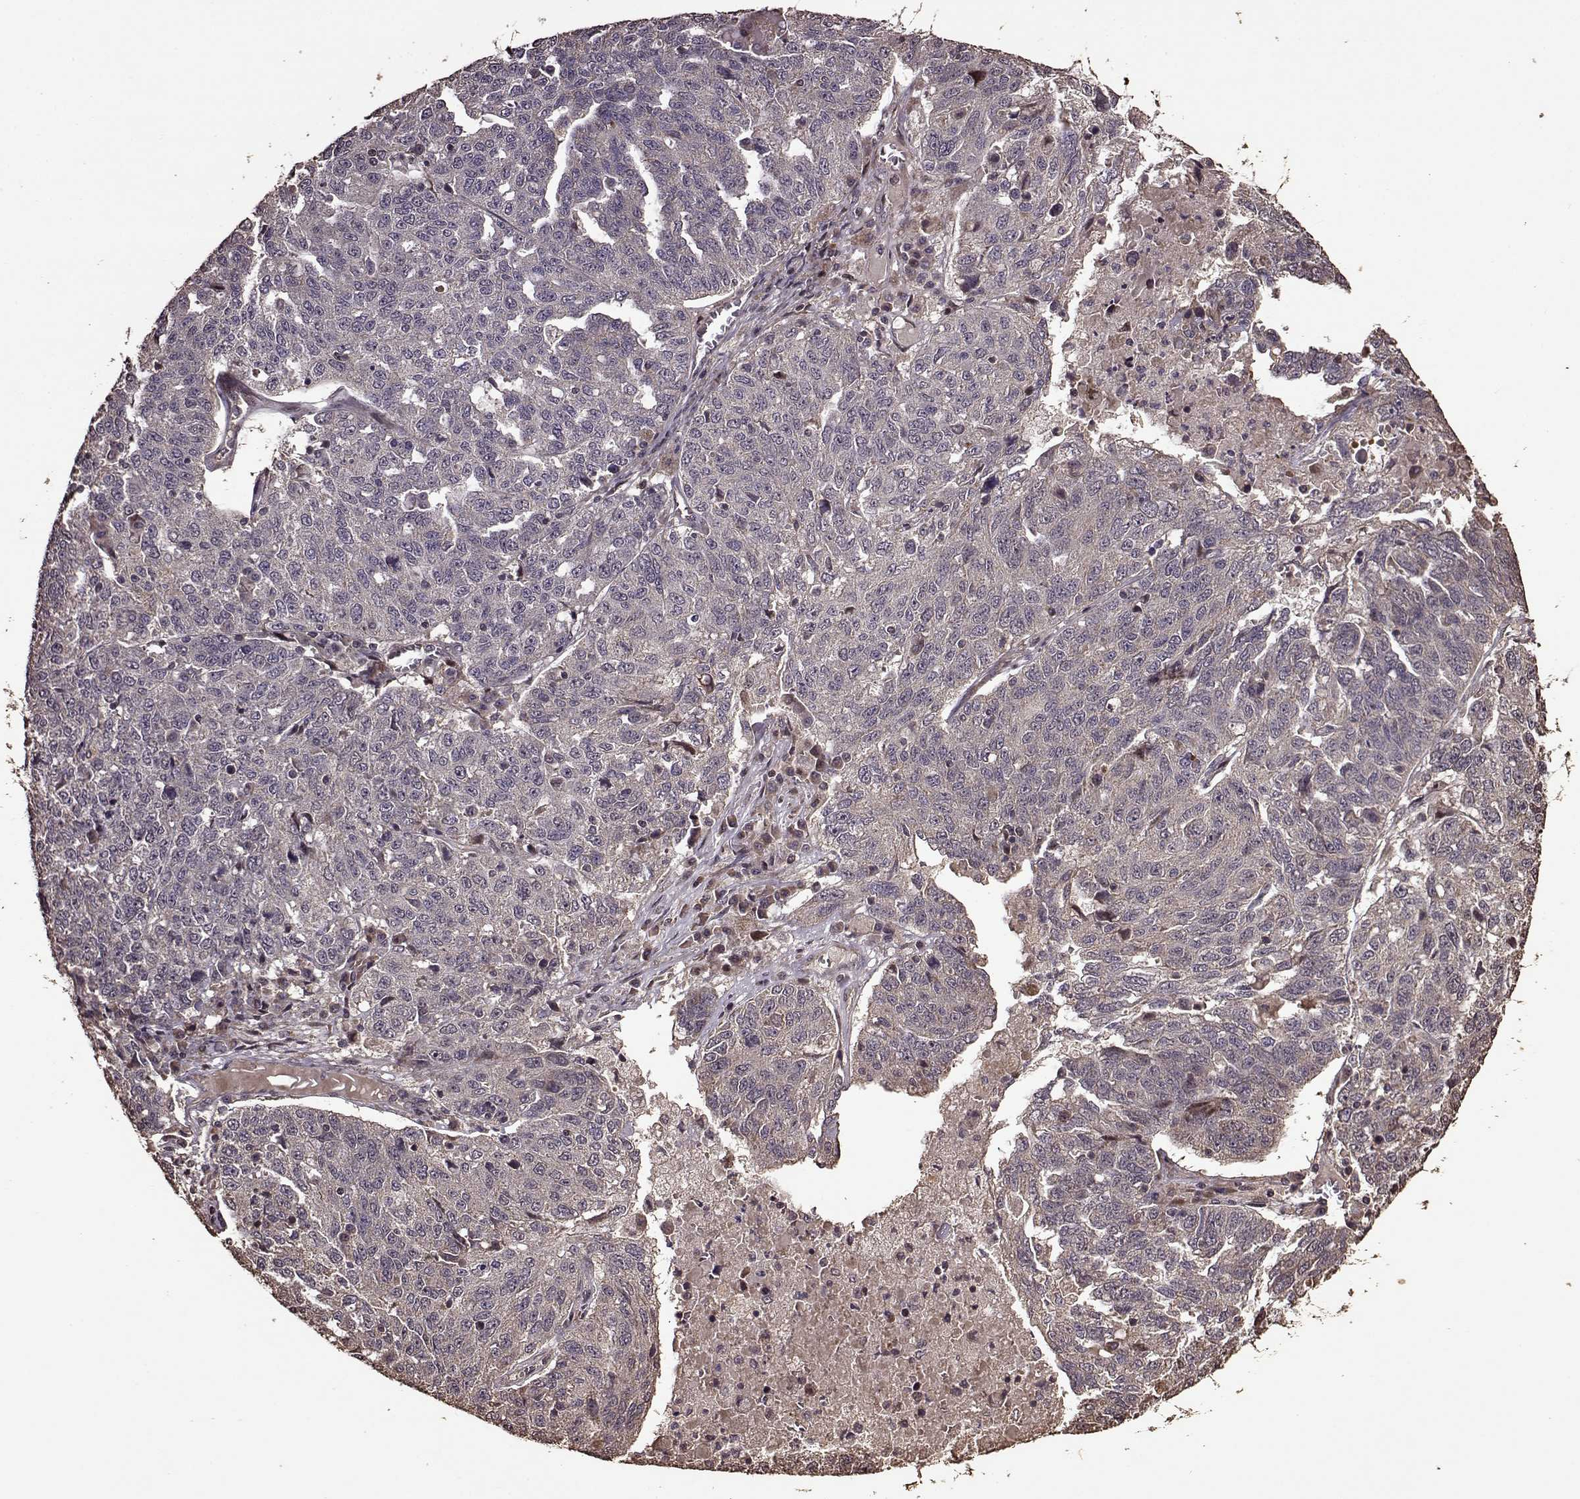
{"staining": {"intensity": "negative", "quantity": "none", "location": "none"}, "tissue": "ovarian cancer", "cell_type": "Tumor cells", "image_type": "cancer", "snomed": [{"axis": "morphology", "description": "Cystadenocarcinoma, serous, NOS"}, {"axis": "topography", "description": "Ovary"}], "caption": "Human ovarian serous cystadenocarcinoma stained for a protein using immunohistochemistry (IHC) shows no expression in tumor cells.", "gene": "FBXW11", "patient": {"sex": "female", "age": 71}}